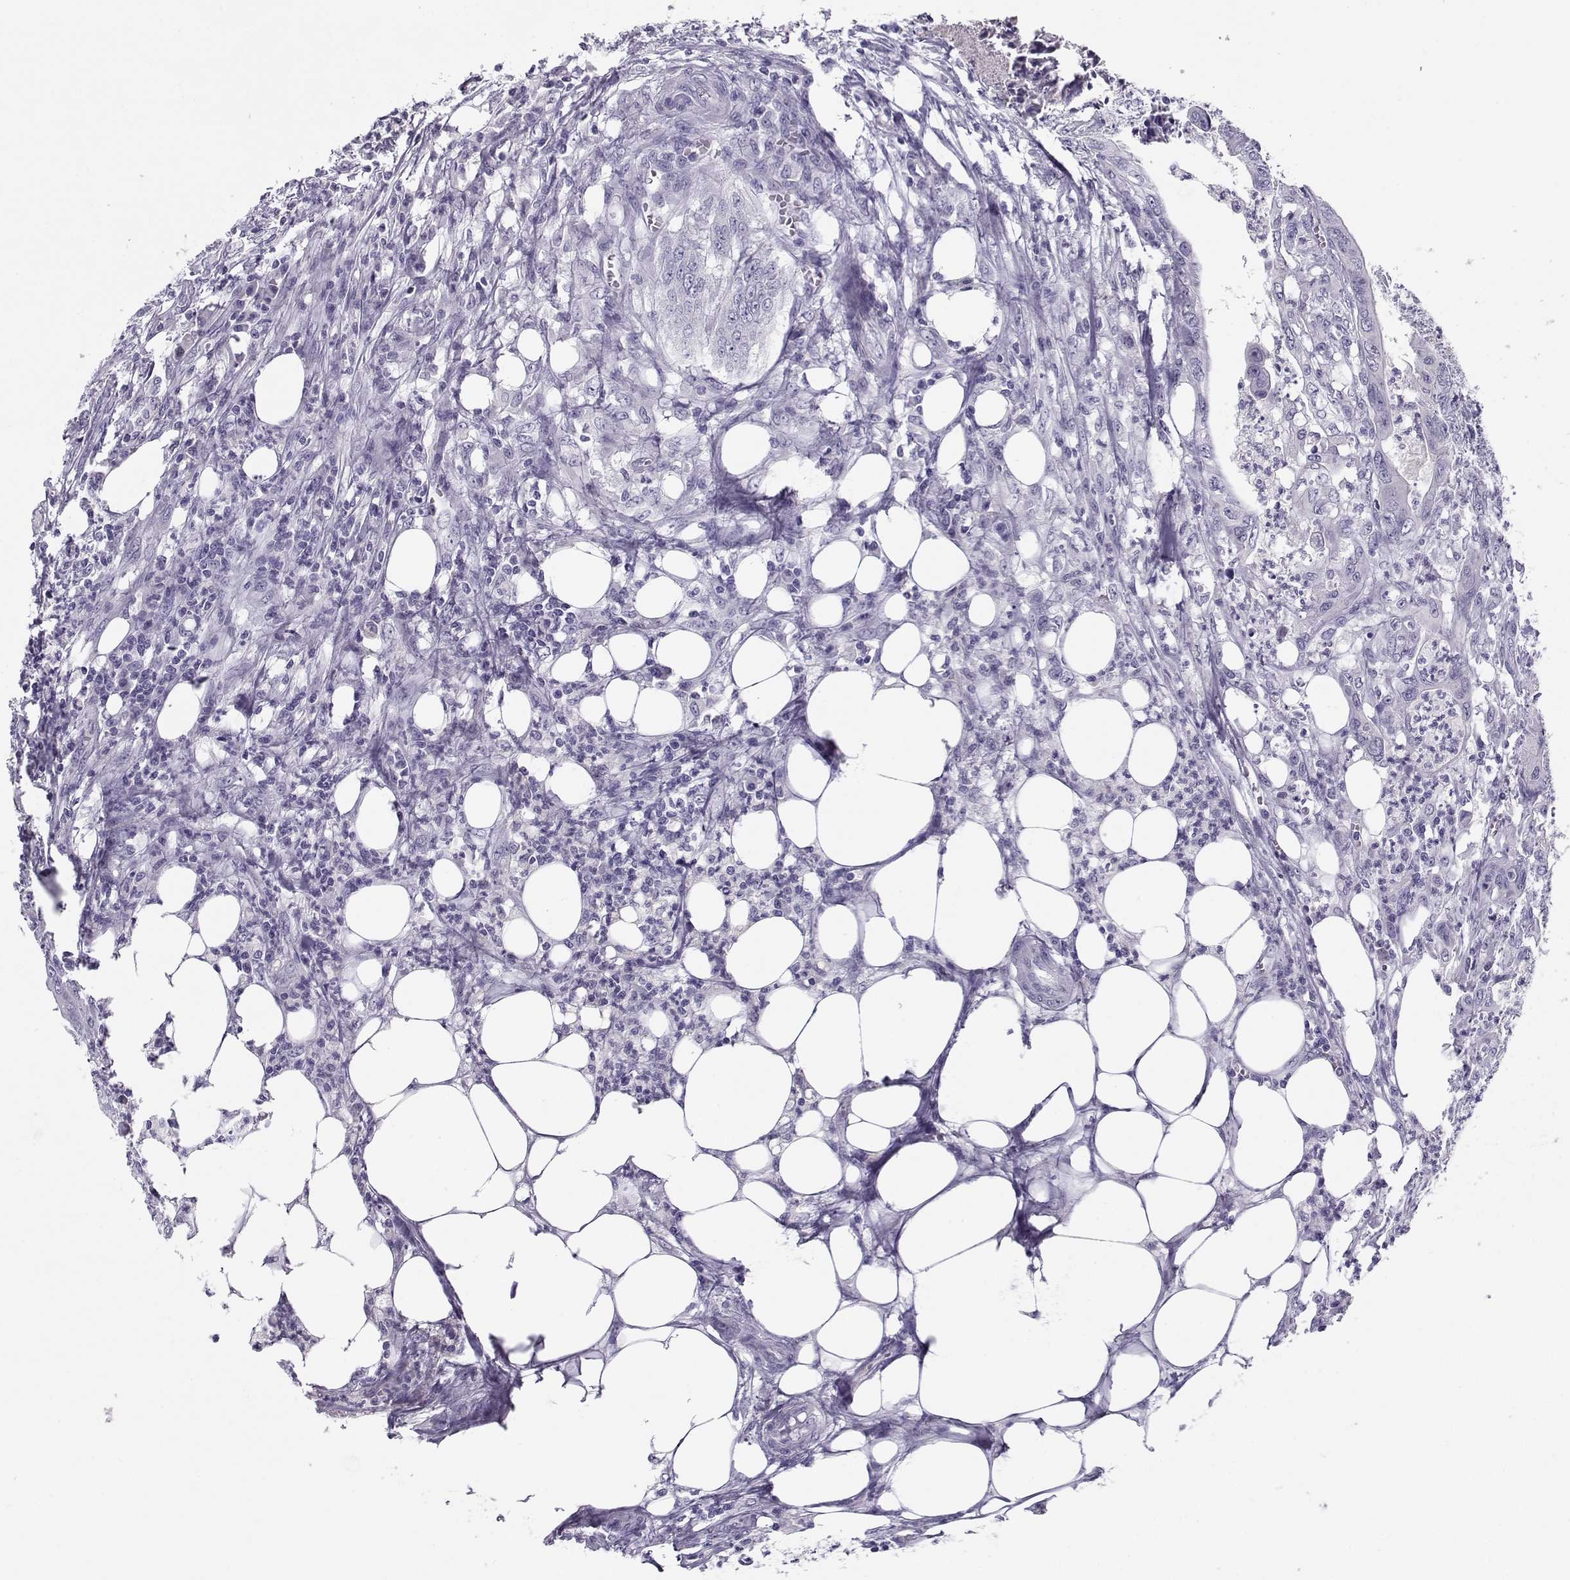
{"staining": {"intensity": "negative", "quantity": "none", "location": "none"}, "tissue": "colorectal cancer", "cell_type": "Tumor cells", "image_type": "cancer", "snomed": [{"axis": "morphology", "description": "Adenocarcinoma, NOS"}, {"axis": "topography", "description": "Colon"}], "caption": "The image reveals no significant expression in tumor cells of adenocarcinoma (colorectal).", "gene": "CFAP77", "patient": {"sex": "male", "age": 84}}